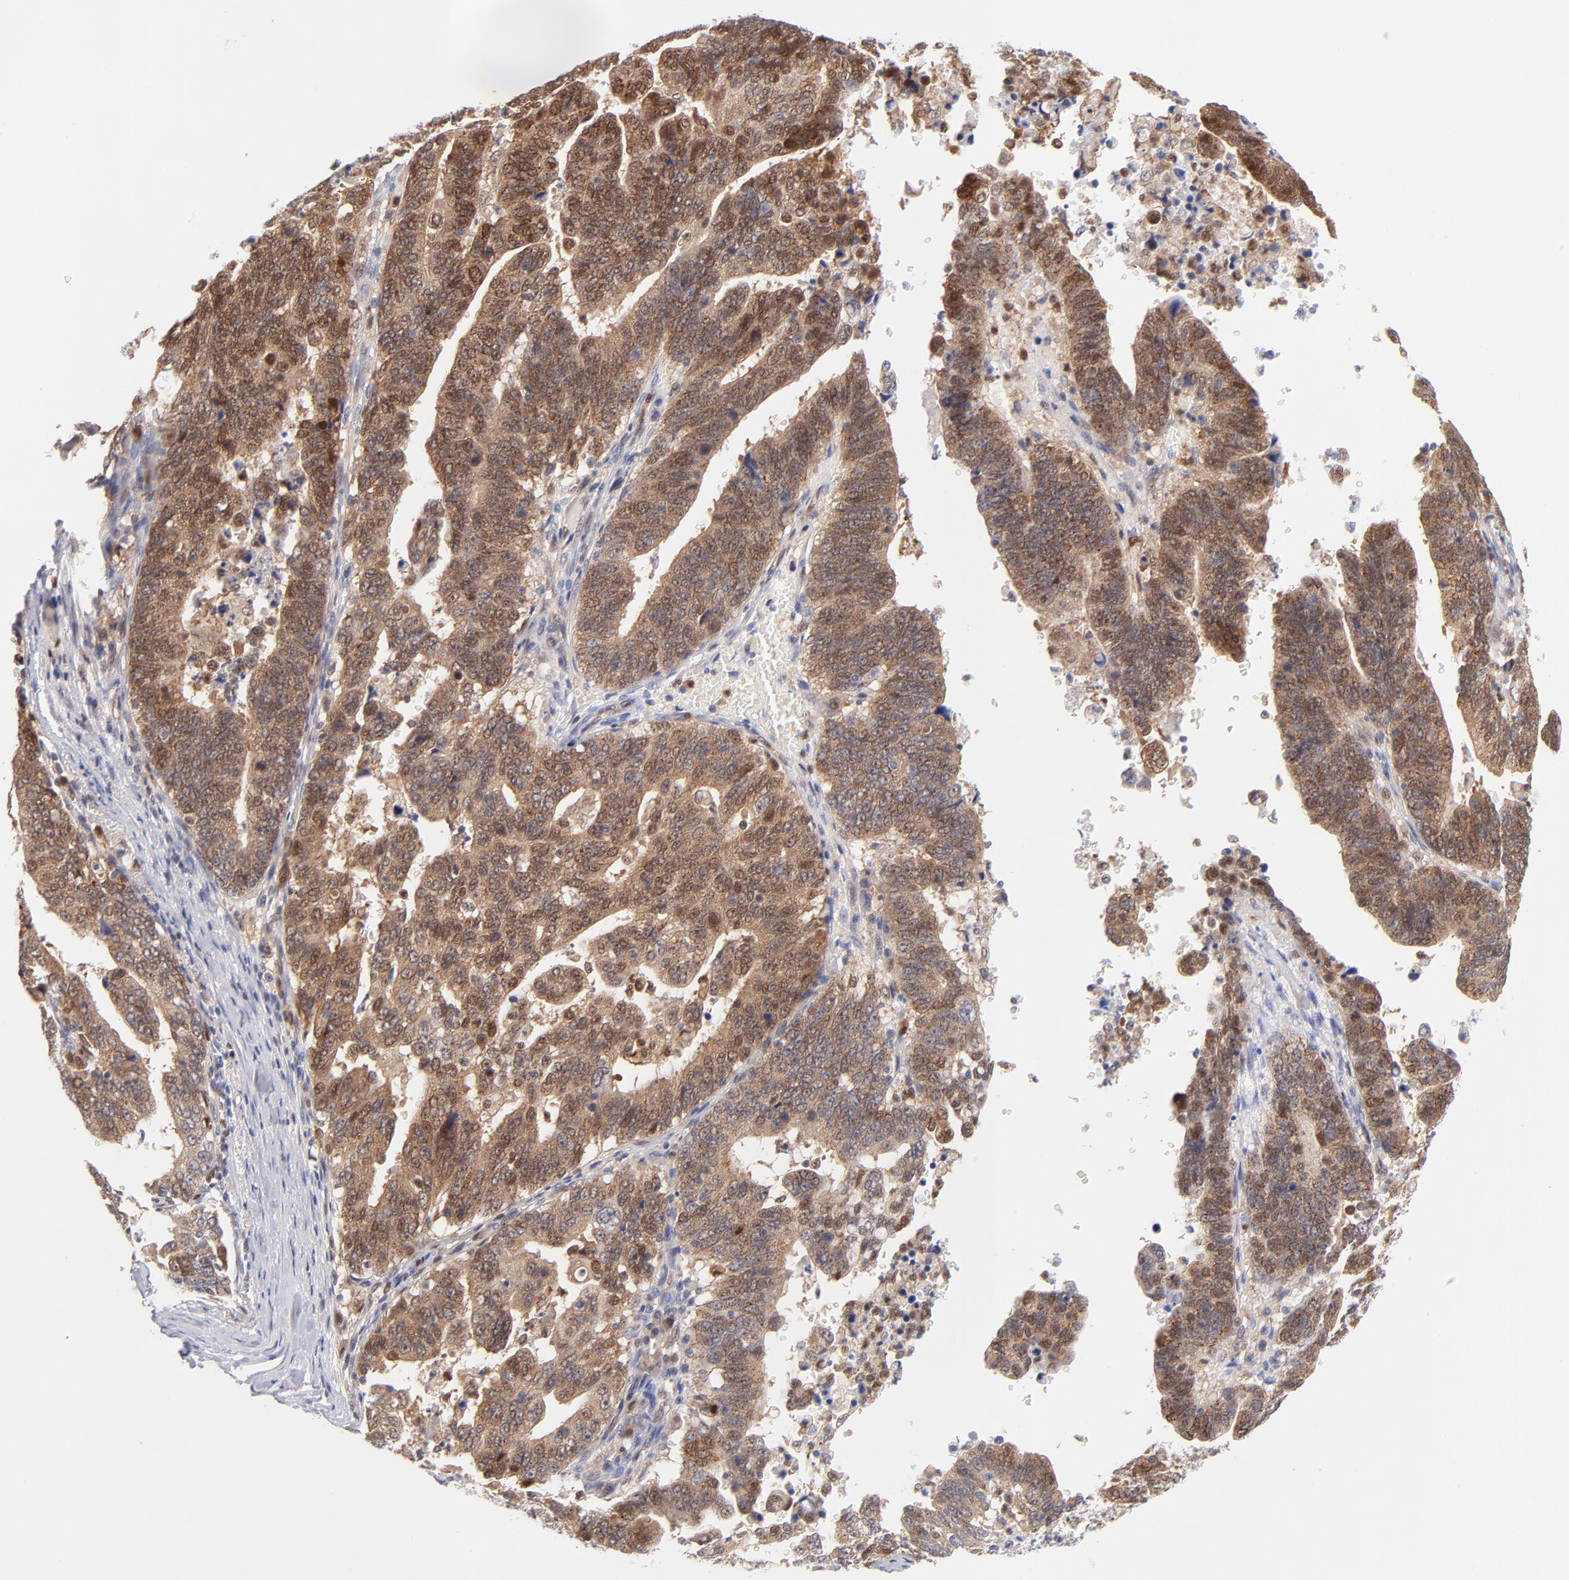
{"staining": {"intensity": "moderate", "quantity": ">75%", "location": "cytoplasmic/membranous"}, "tissue": "stomach cancer", "cell_type": "Tumor cells", "image_type": "cancer", "snomed": [{"axis": "morphology", "description": "Adenocarcinoma, NOS"}, {"axis": "topography", "description": "Stomach, upper"}], "caption": "This image reveals immunohistochemistry staining of human stomach cancer (adenocarcinoma), with medium moderate cytoplasmic/membranous expression in about >75% of tumor cells.", "gene": "BID", "patient": {"sex": "female", "age": 50}}